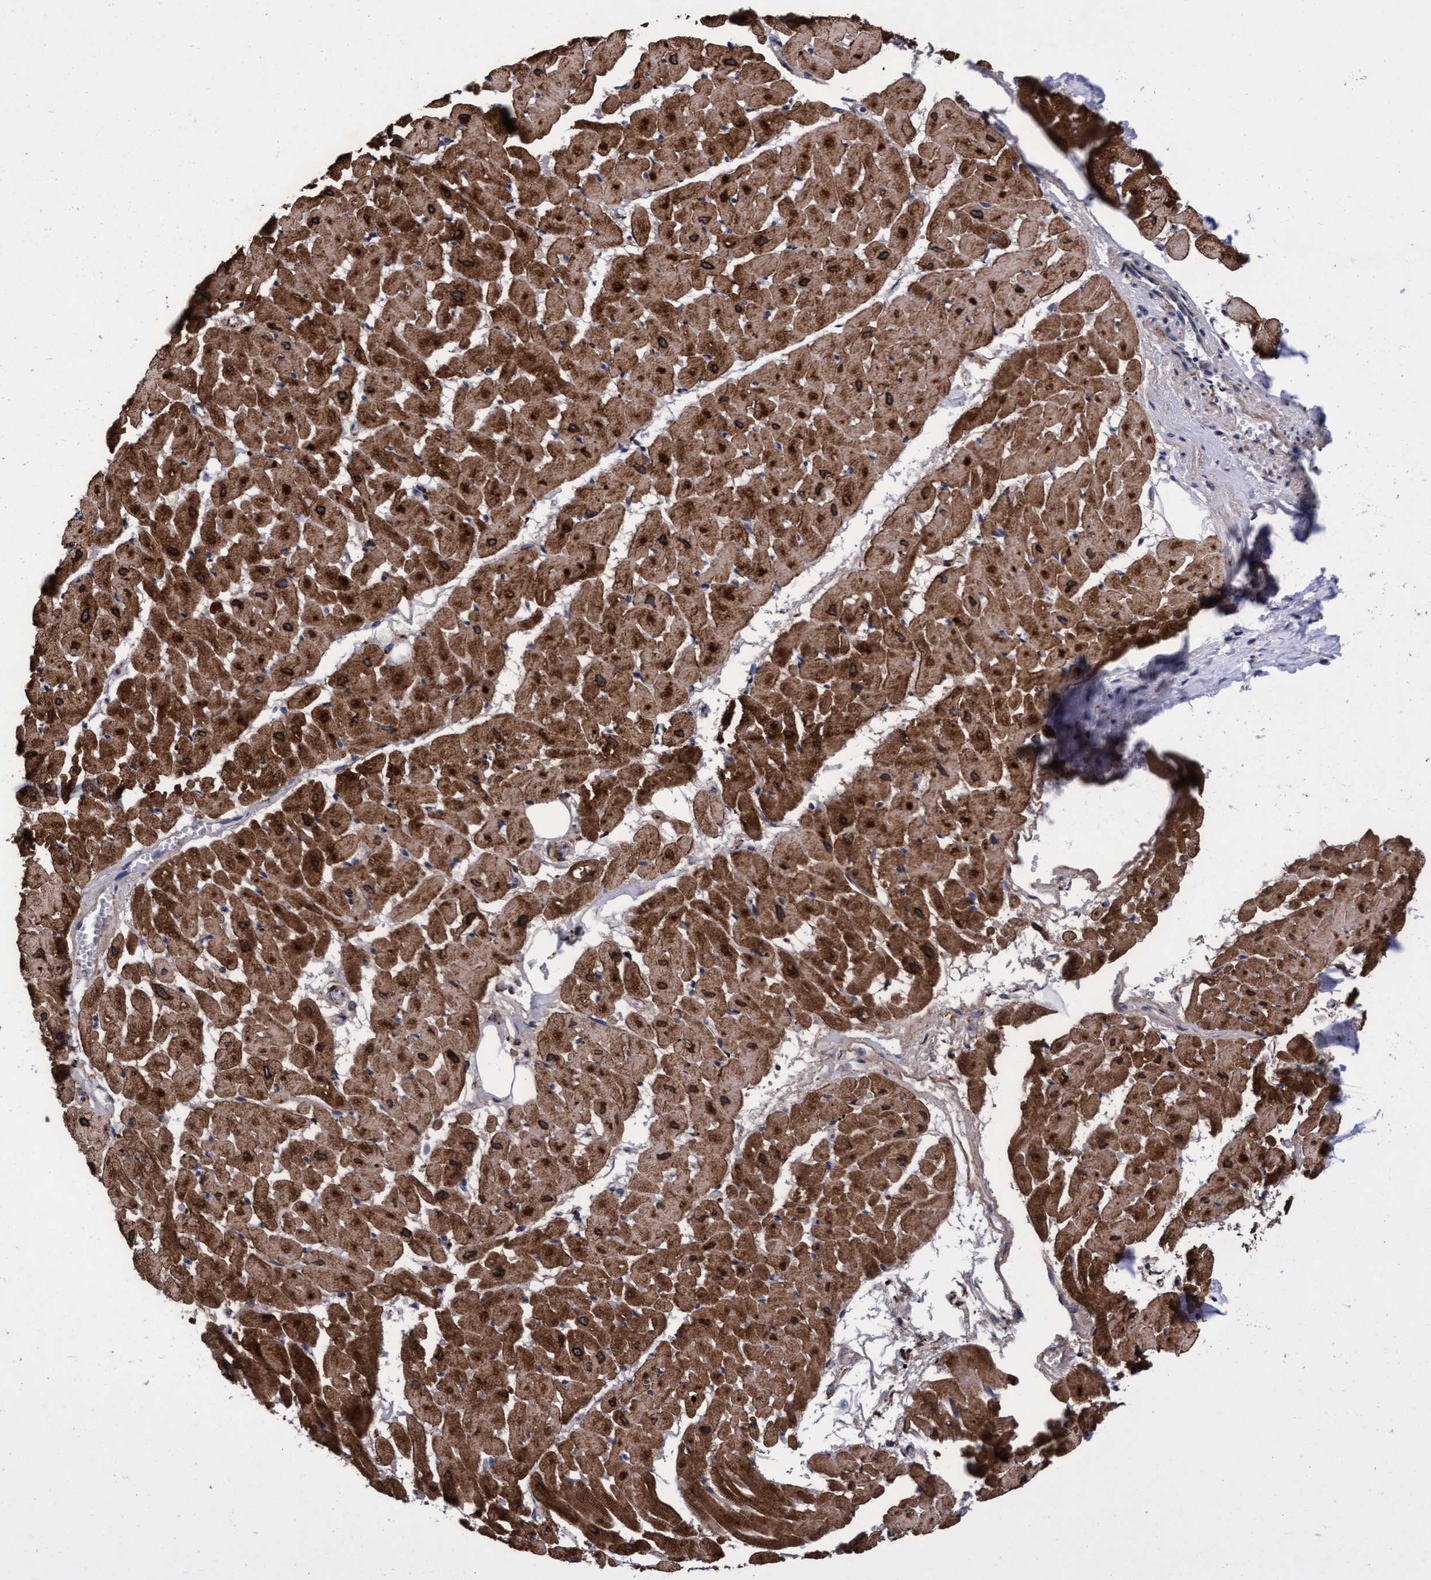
{"staining": {"intensity": "strong", "quantity": ">75%", "location": "cytoplasmic/membranous"}, "tissue": "heart muscle", "cell_type": "Cardiomyocytes", "image_type": "normal", "snomed": [{"axis": "morphology", "description": "Normal tissue, NOS"}, {"axis": "topography", "description": "Heart"}], "caption": "Heart muscle was stained to show a protein in brown. There is high levels of strong cytoplasmic/membranous positivity in about >75% of cardiomyocytes. (DAB IHC, brown staining for protein, blue staining for nuclei).", "gene": "CPQ", "patient": {"sex": "female", "age": 19}}